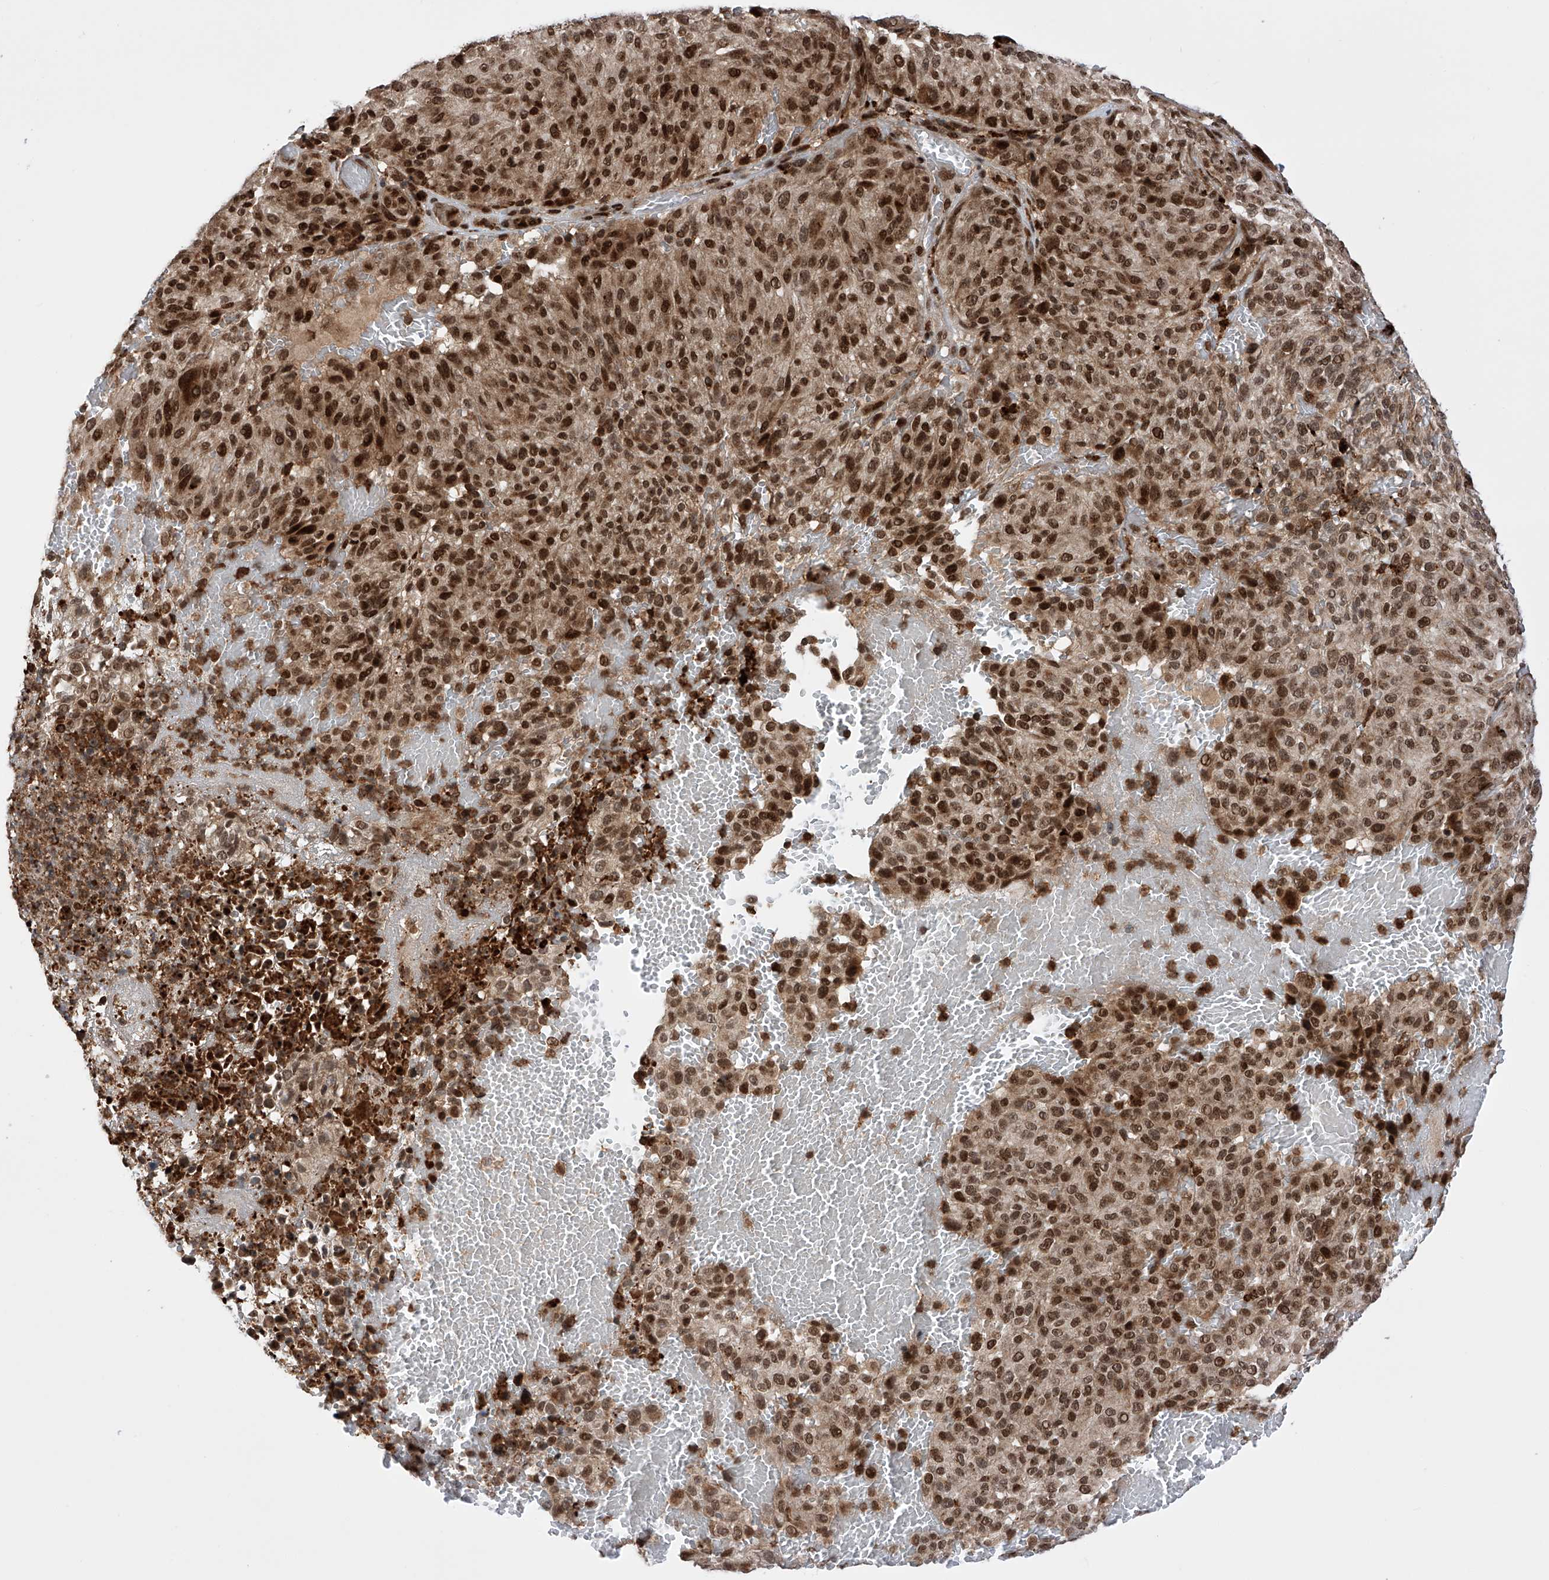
{"staining": {"intensity": "strong", "quantity": ">75%", "location": "nuclear"}, "tissue": "melanoma", "cell_type": "Tumor cells", "image_type": "cancer", "snomed": [{"axis": "morphology", "description": "Malignant melanoma, NOS"}, {"axis": "topography", "description": "Skin"}], "caption": "Immunohistochemical staining of melanoma demonstrates high levels of strong nuclear staining in about >75% of tumor cells.", "gene": "ZNF280D", "patient": {"sex": "male", "age": 83}}